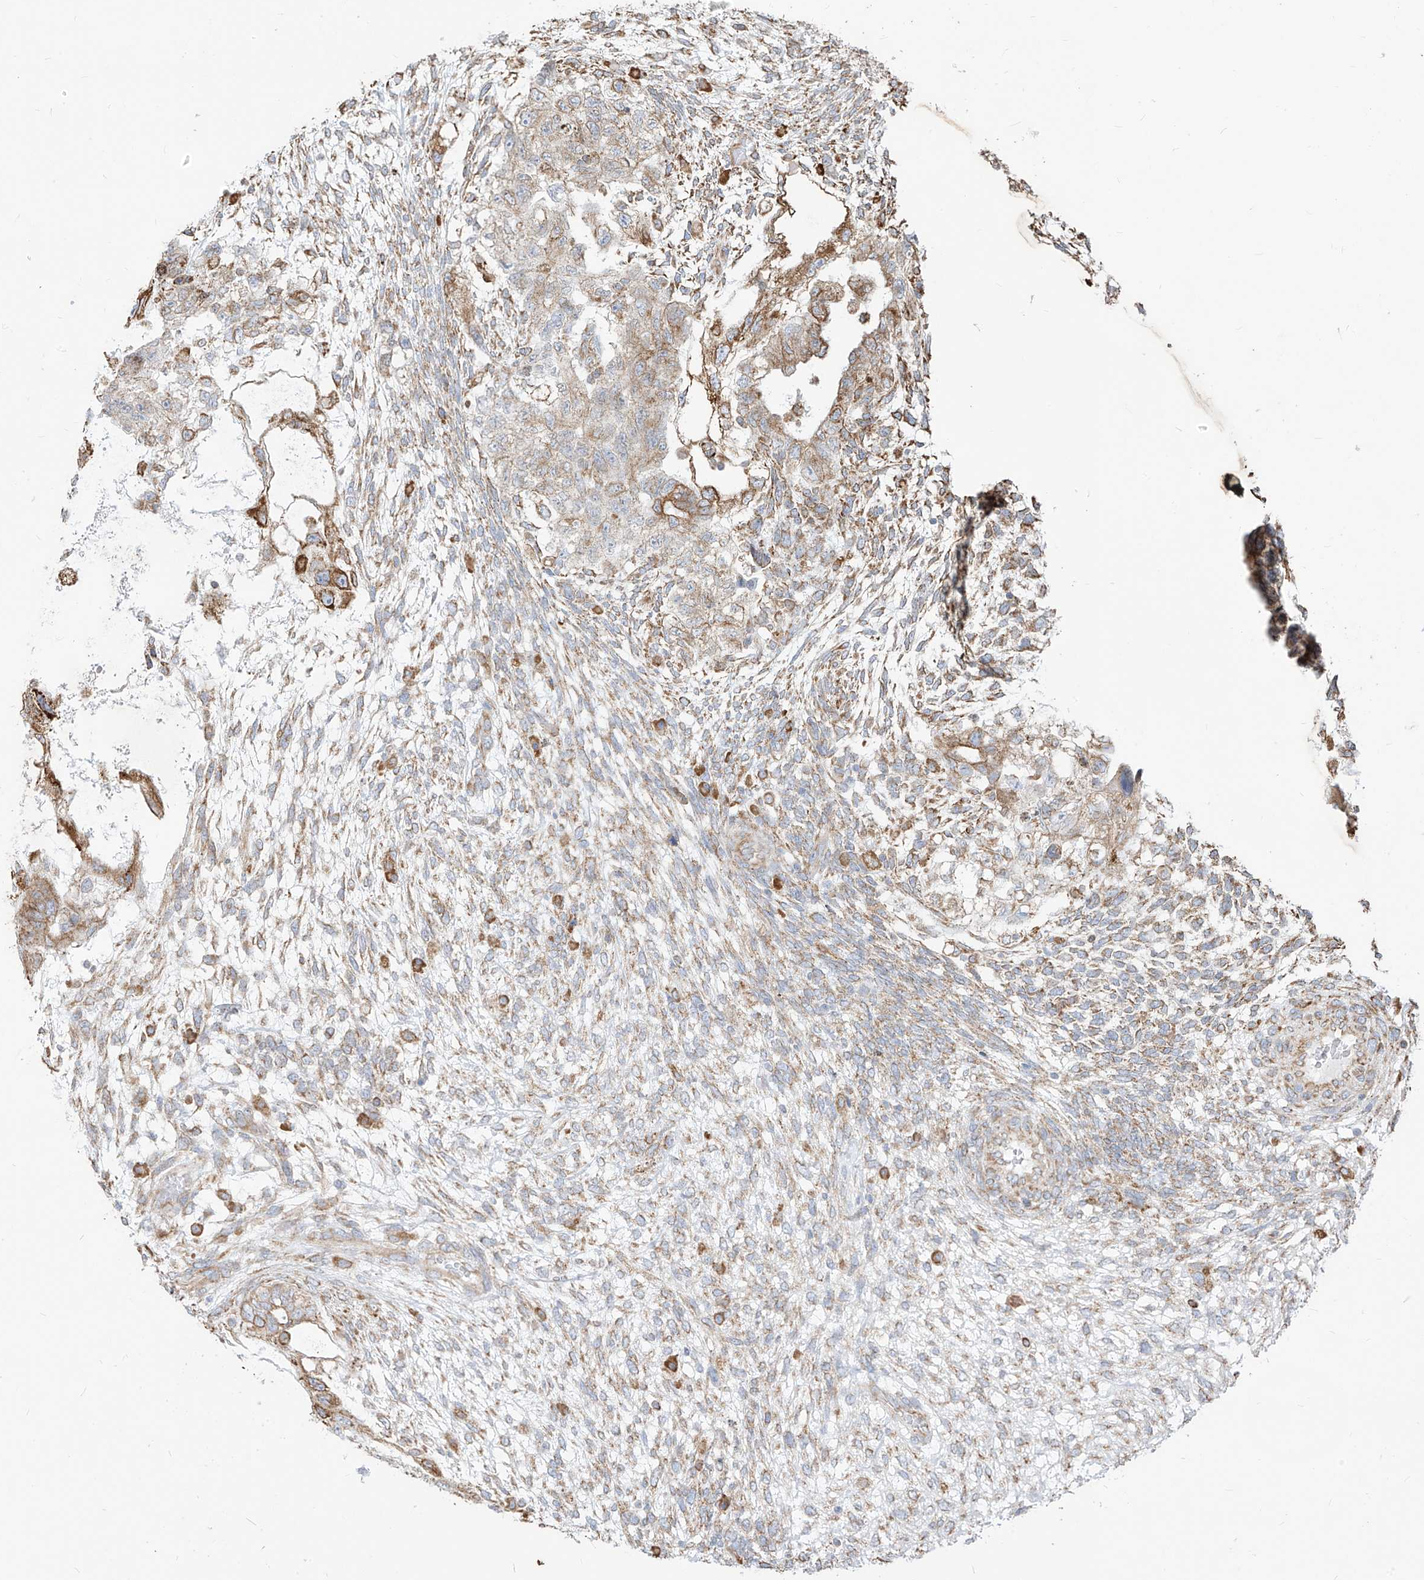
{"staining": {"intensity": "weak", "quantity": ">75%", "location": "cytoplasmic/membranous"}, "tissue": "testis cancer", "cell_type": "Tumor cells", "image_type": "cancer", "snomed": [{"axis": "morphology", "description": "Normal tissue, NOS"}, {"axis": "morphology", "description": "Carcinoma, Embryonal, NOS"}, {"axis": "topography", "description": "Testis"}], "caption": "An image of human testis cancer stained for a protein demonstrates weak cytoplasmic/membranous brown staining in tumor cells. The staining was performed using DAB (3,3'-diaminobenzidine) to visualize the protein expression in brown, while the nuclei were stained in blue with hematoxylin (Magnification: 20x).", "gene": "PDIA6", "patient": {"sex": "male", "age": 36}}